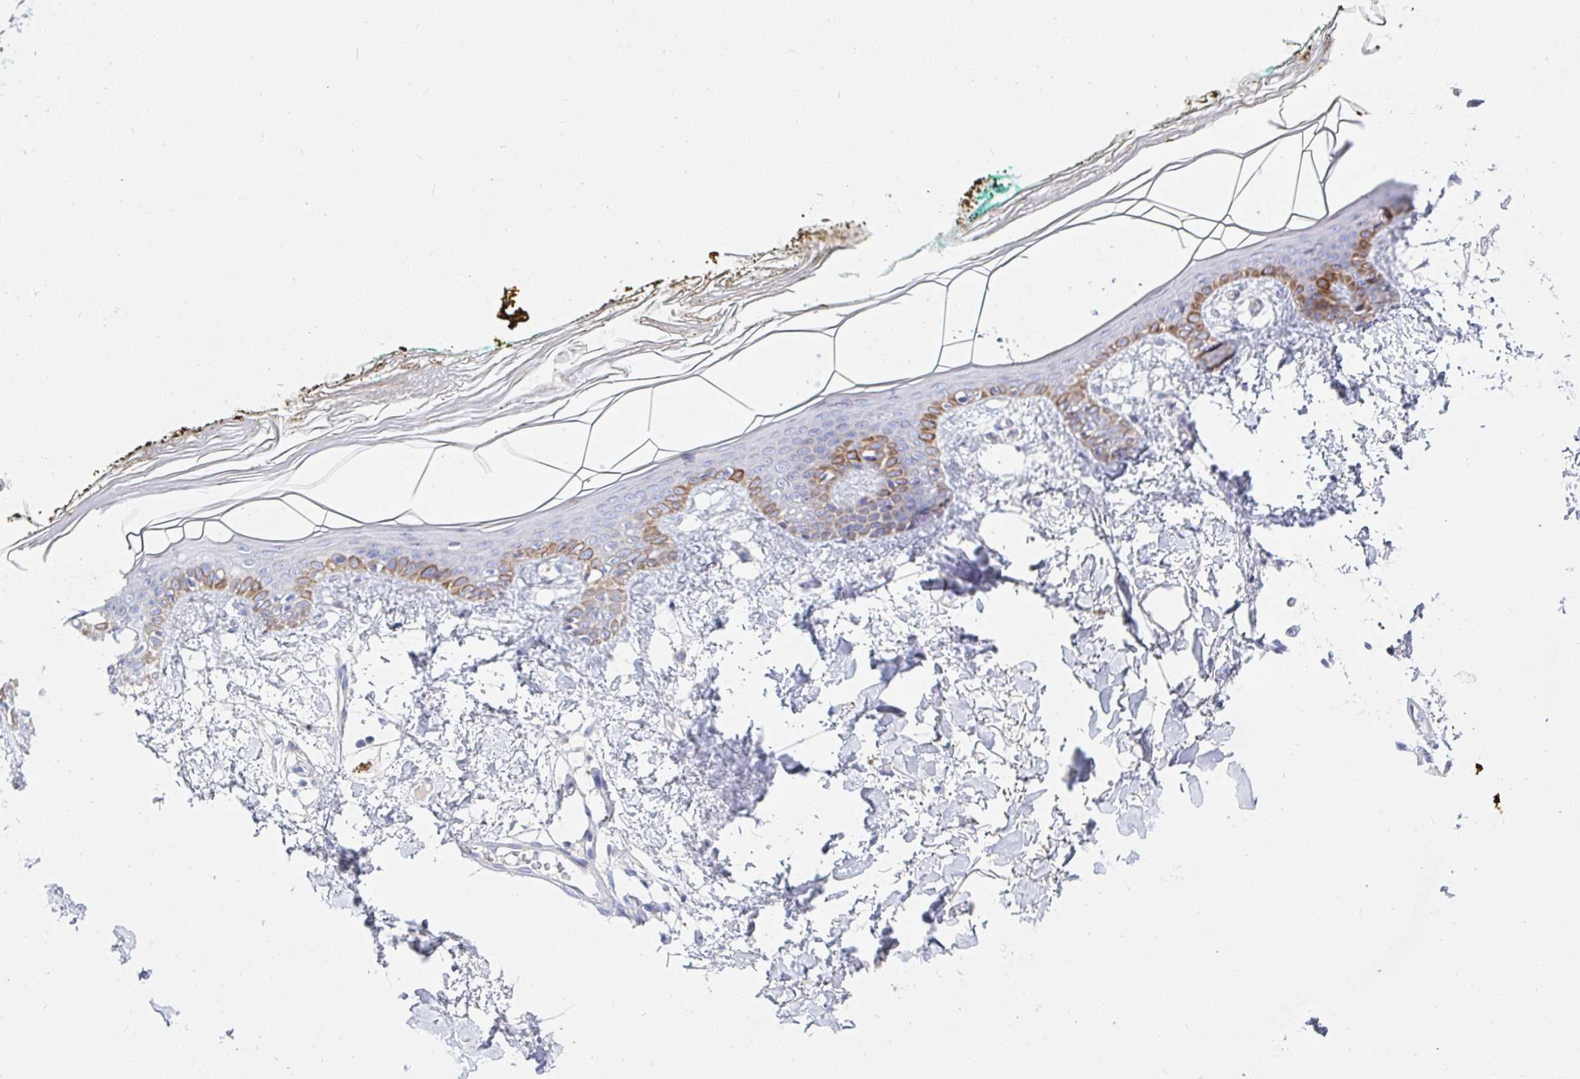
{"staining": {"intensity": "negative", "quantity": "none", "location": "none"}, "tissue": "skin", "cell_type": "Fibroblasts", "image_type": "normal", "snomed": [{"axis": "morphology", "description": "Normal tissue, NOS"}, {"axis": "topography", "description": "Skin"}], "caption": "Immunohistochemical staining of benign human skin reveals no significant expression in fibroblasts.", "gene": "ZNF561", "patient": {"sex": "female", "age": 34}}